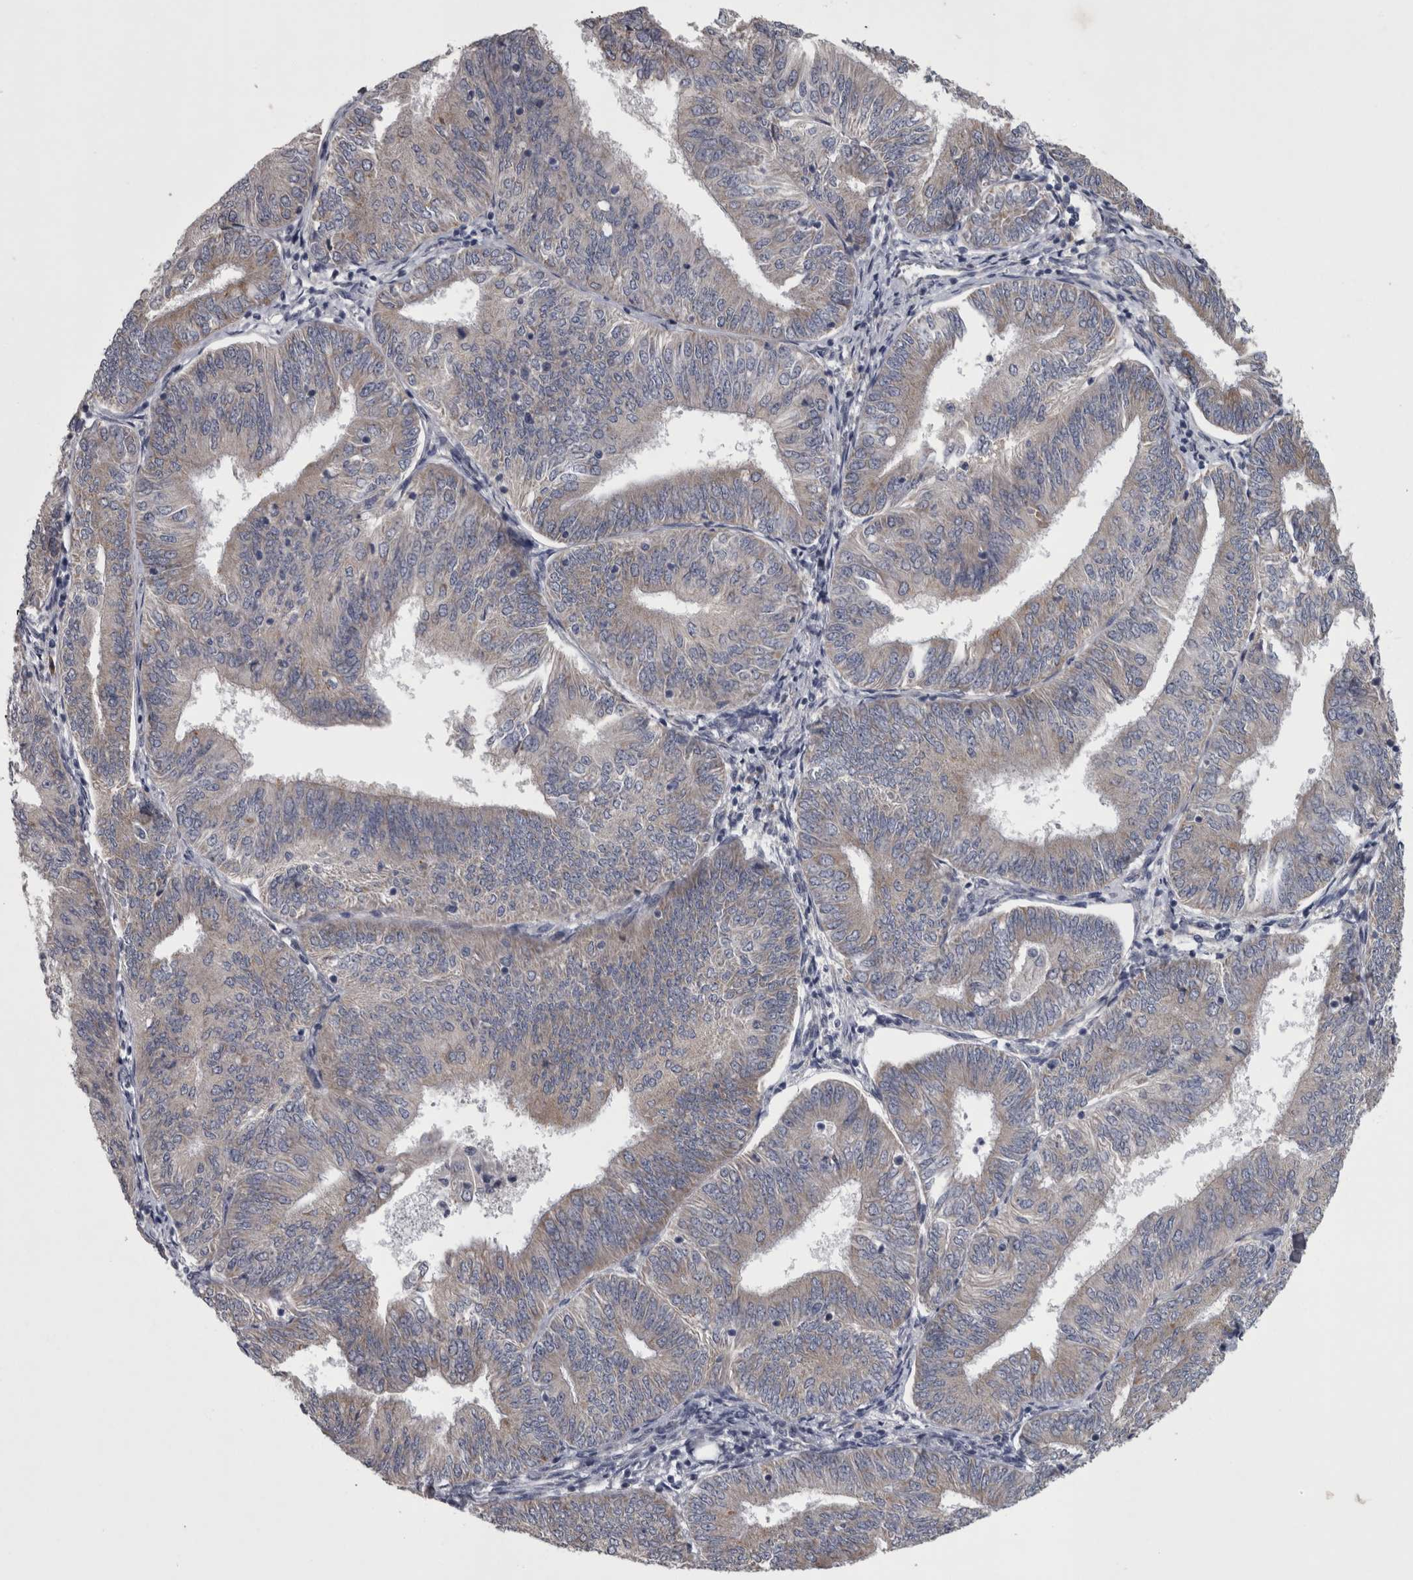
{"staining": {"intensity": "negative", "quantity": "none", "location": "none"}, "tissue": "endometrial cancer", "cell_type": "Tumor cells", "image_type": "cancer", "snomed": [{"axis": "morphology", "description": "Adenocarcinoma, NOS"}, {"axis": "topography", "description": "Endometrium"}], "caption": "High magnification brightfield microscopy of endometrial cancer (adenocarcinoma) stained with DAB (brown) and counterstained with hematoxylin (blue): tumor cells show no significant positivity.", "gene": "DBT", "patient": {"sex": "female", "age": 58}}